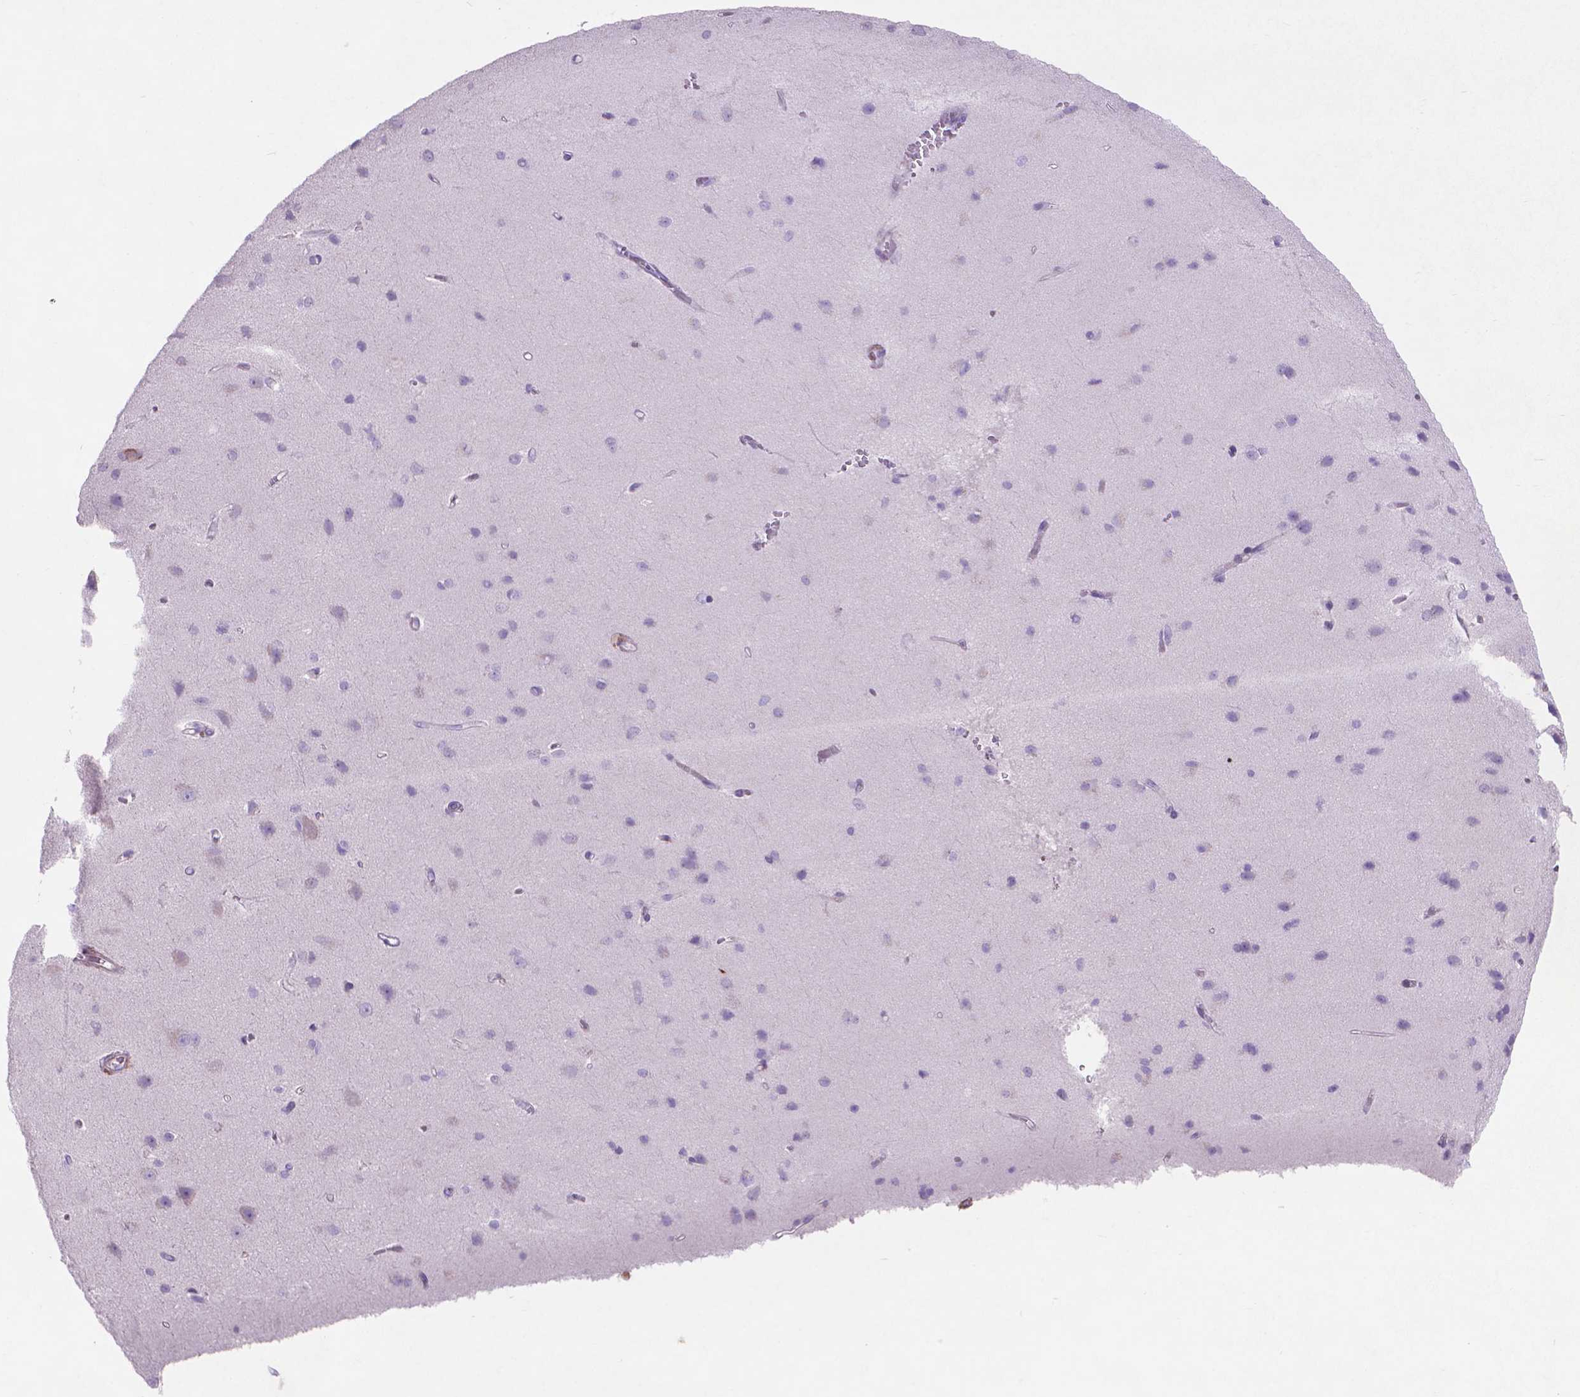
{"staining": {"intensity": "weak", "quantity": "<25%", "location": "cytoplasmic/membranous"}, "tissue": "cerebral cortex", "cell_type": "Endothelial cells", "image_type": "normal", "snomed": [{"axis": "morphology", "description": "Normal tissue, NOS"}, {"axis": "topography", "description": "Cerebral cortex"}], "caption": "Immunohistochemistry of unremarkable human cerebral cortex exhibits no positivity in endothelial cells. (Immunohistochemistry (ihc), brightfield microscopy, high magnification).", "gene": "AQP10", "patient": {"sex": "male", "age": 37}}